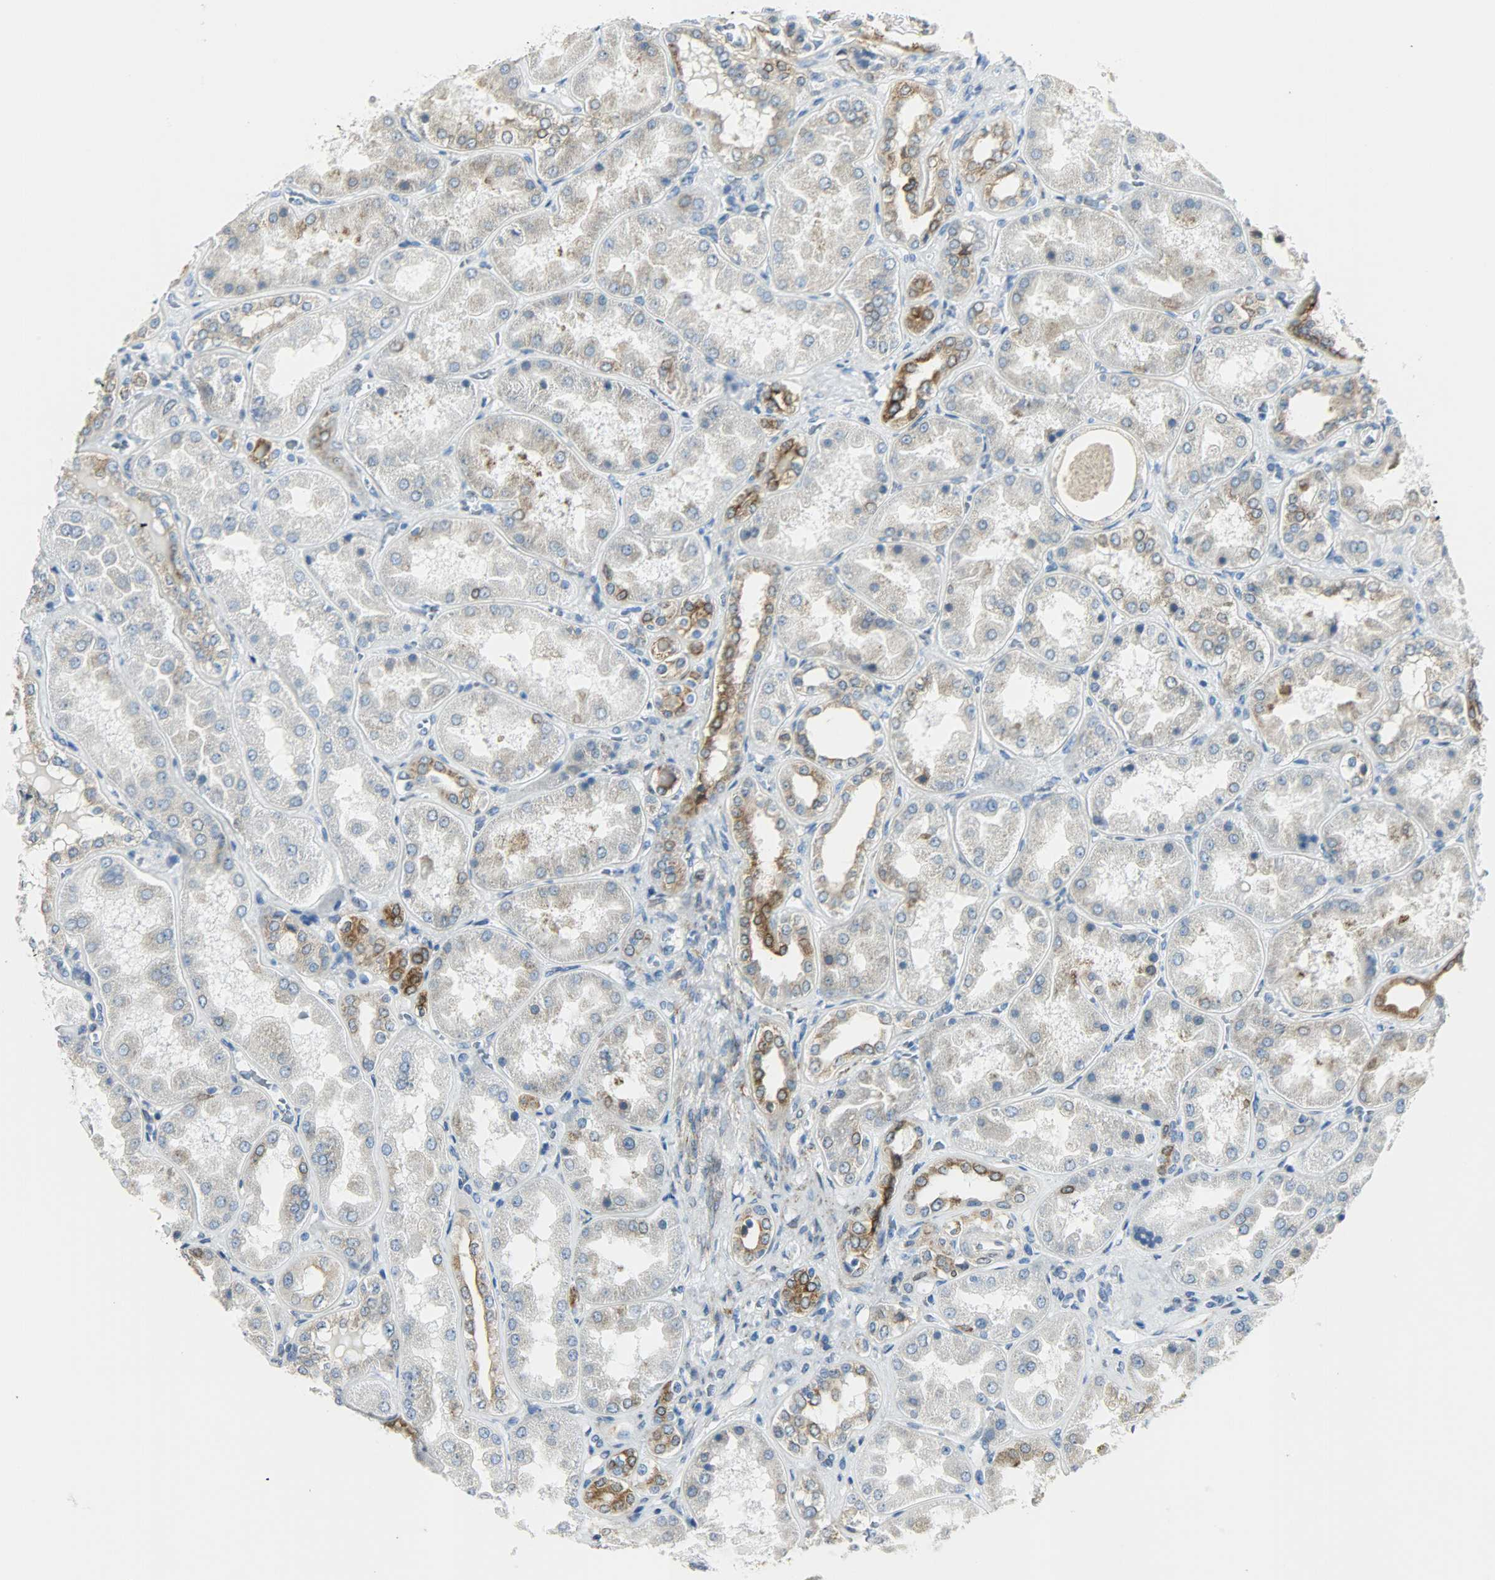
{"staining": {"intensity": "negative", "quantity": "none", "location": "none"}, "tissue": "kidney", "cell_type": "Cells in glomeruli", "image_type": "normal", "snomed": [{"axis": "morphology", "description": "Normal tissue, NOS"}, {"axis": "topography", "description": "Kidney"}], "caption": "The image reveals no significant positivity in cells in glomeruli of kidney. (Stains: DAB (3,3'-diaminobenzidine) IHC with hematoxylin counter stain, Microscopy: brightfield microscopy at high magnification).", "gene": "PKD2", "patient": {"sex": "female", "age": 56}}